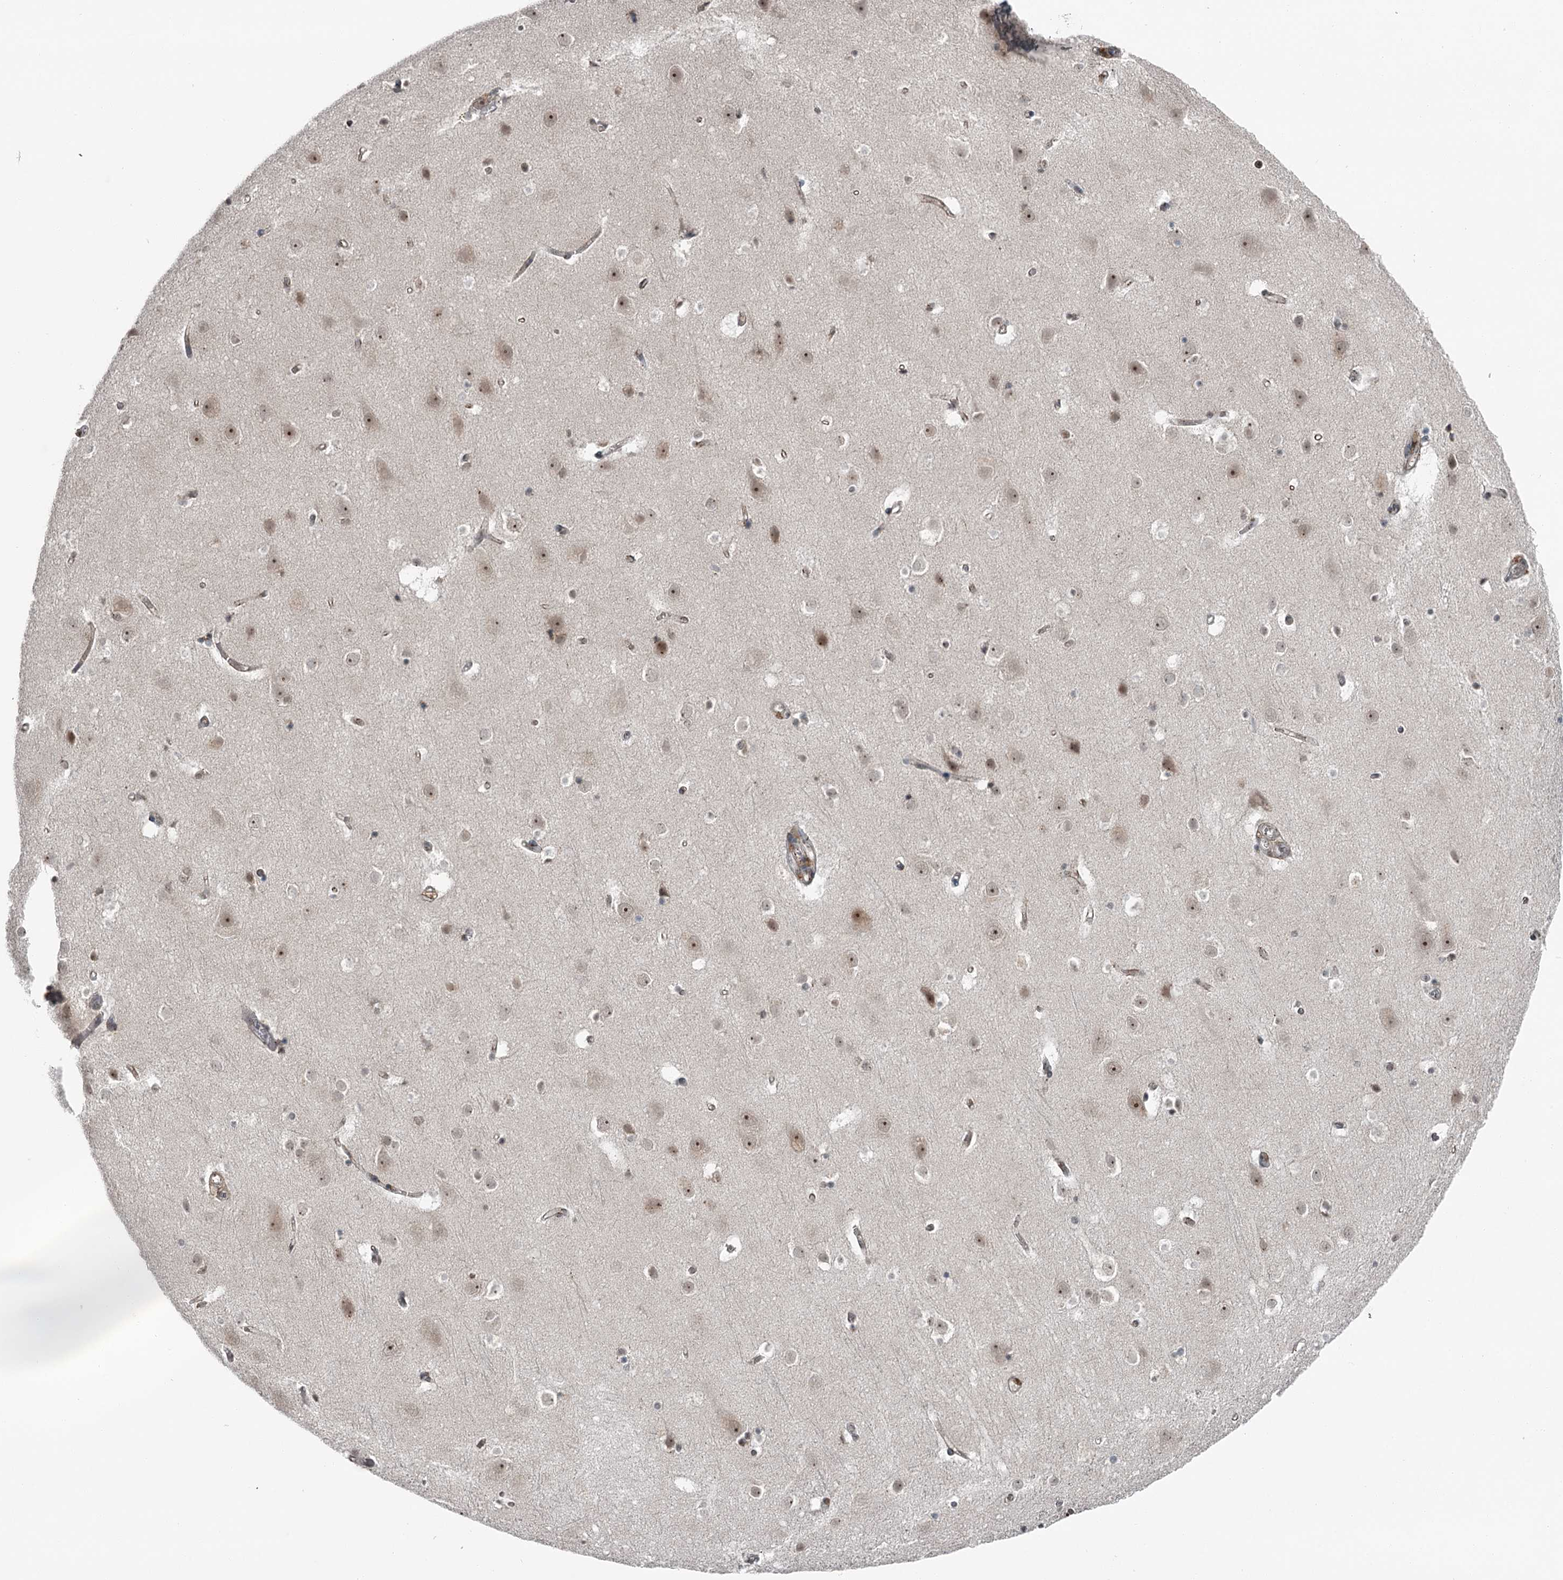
{"staining": {"intensity": "moderate", "quantity": "25%-75%", "location": "cytoplasmic/membranous,nuclear"}, "tissue": "cerebral cortex", "cell_type": "Endothelial cells", "image_type": "normal", "snomed": [{"axis": "morphology", "description": "Normal tissue, NOS"}, {"axis": "topography", "description": "Cerebral cortex"}], "caption": "Immunohistochemical staining of unremarkable human cerebral cortex shows medium levels of moderate cytoplasmic/membranous,nuclear positivity in approximately 25%-75% of endothelial cells. (Brightfield microscopy of DAB IHC at high magnification).", "gene": "EXOSC1", "patient": {"sex": "male", "age": 54}}